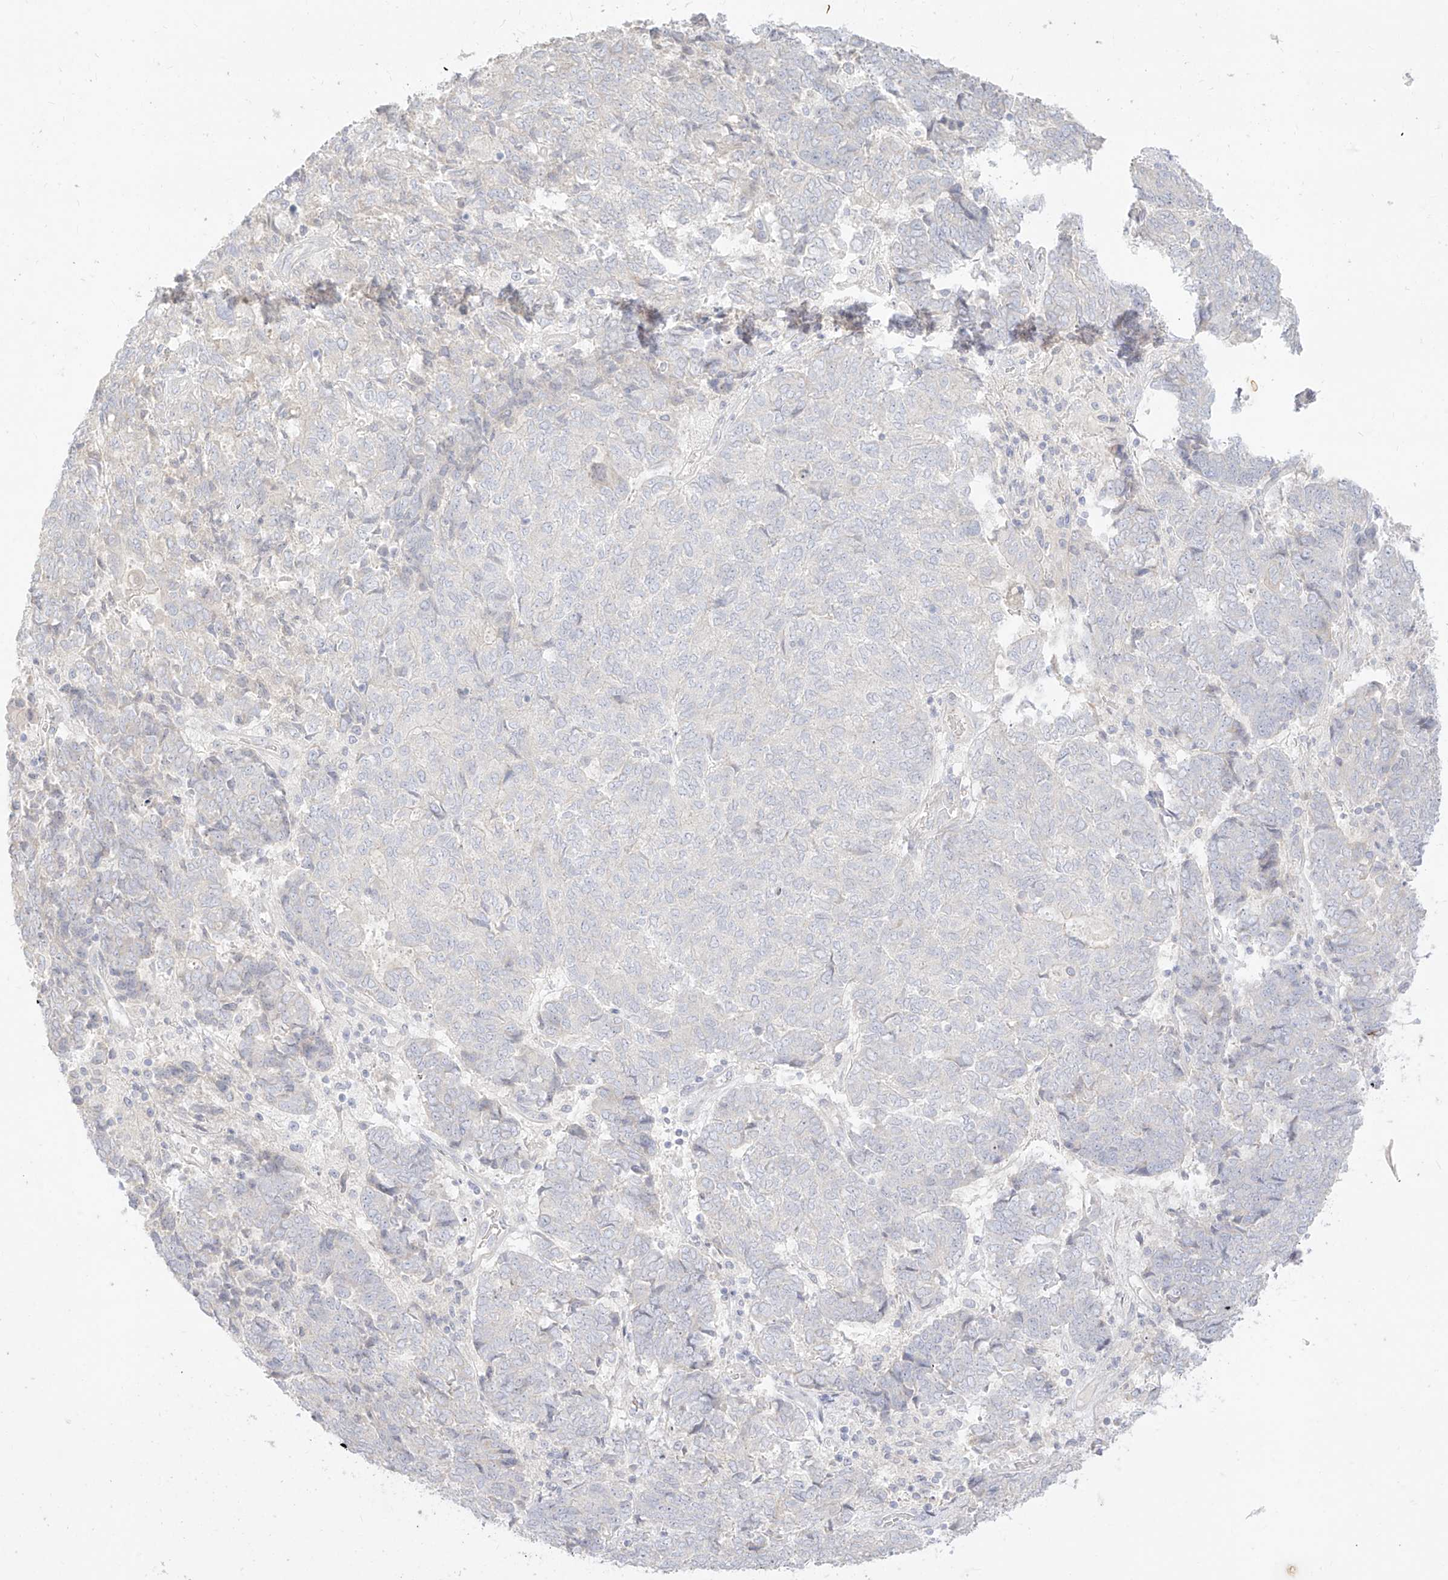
{"staining": {"intensity": "negative", "quantity": "none", "location": "none"}, "tissue": "endometrial cancer", "cell_type": "Tumor cells", "image_type": "cancer", "snomed": [{"axis": "morphology", "description": "Adenocarcinoma, NOS"}, {"axis": "topography", "description": "Endometrium"}], "caption": "Immunohistochemistry image of human endometrial cancer (adenocarcinoma) stained for a protein (brown), which shows no staining in tumor cells.", "gene": "ARHGEF40", "patient": {"sex": "female", "age": 80}}